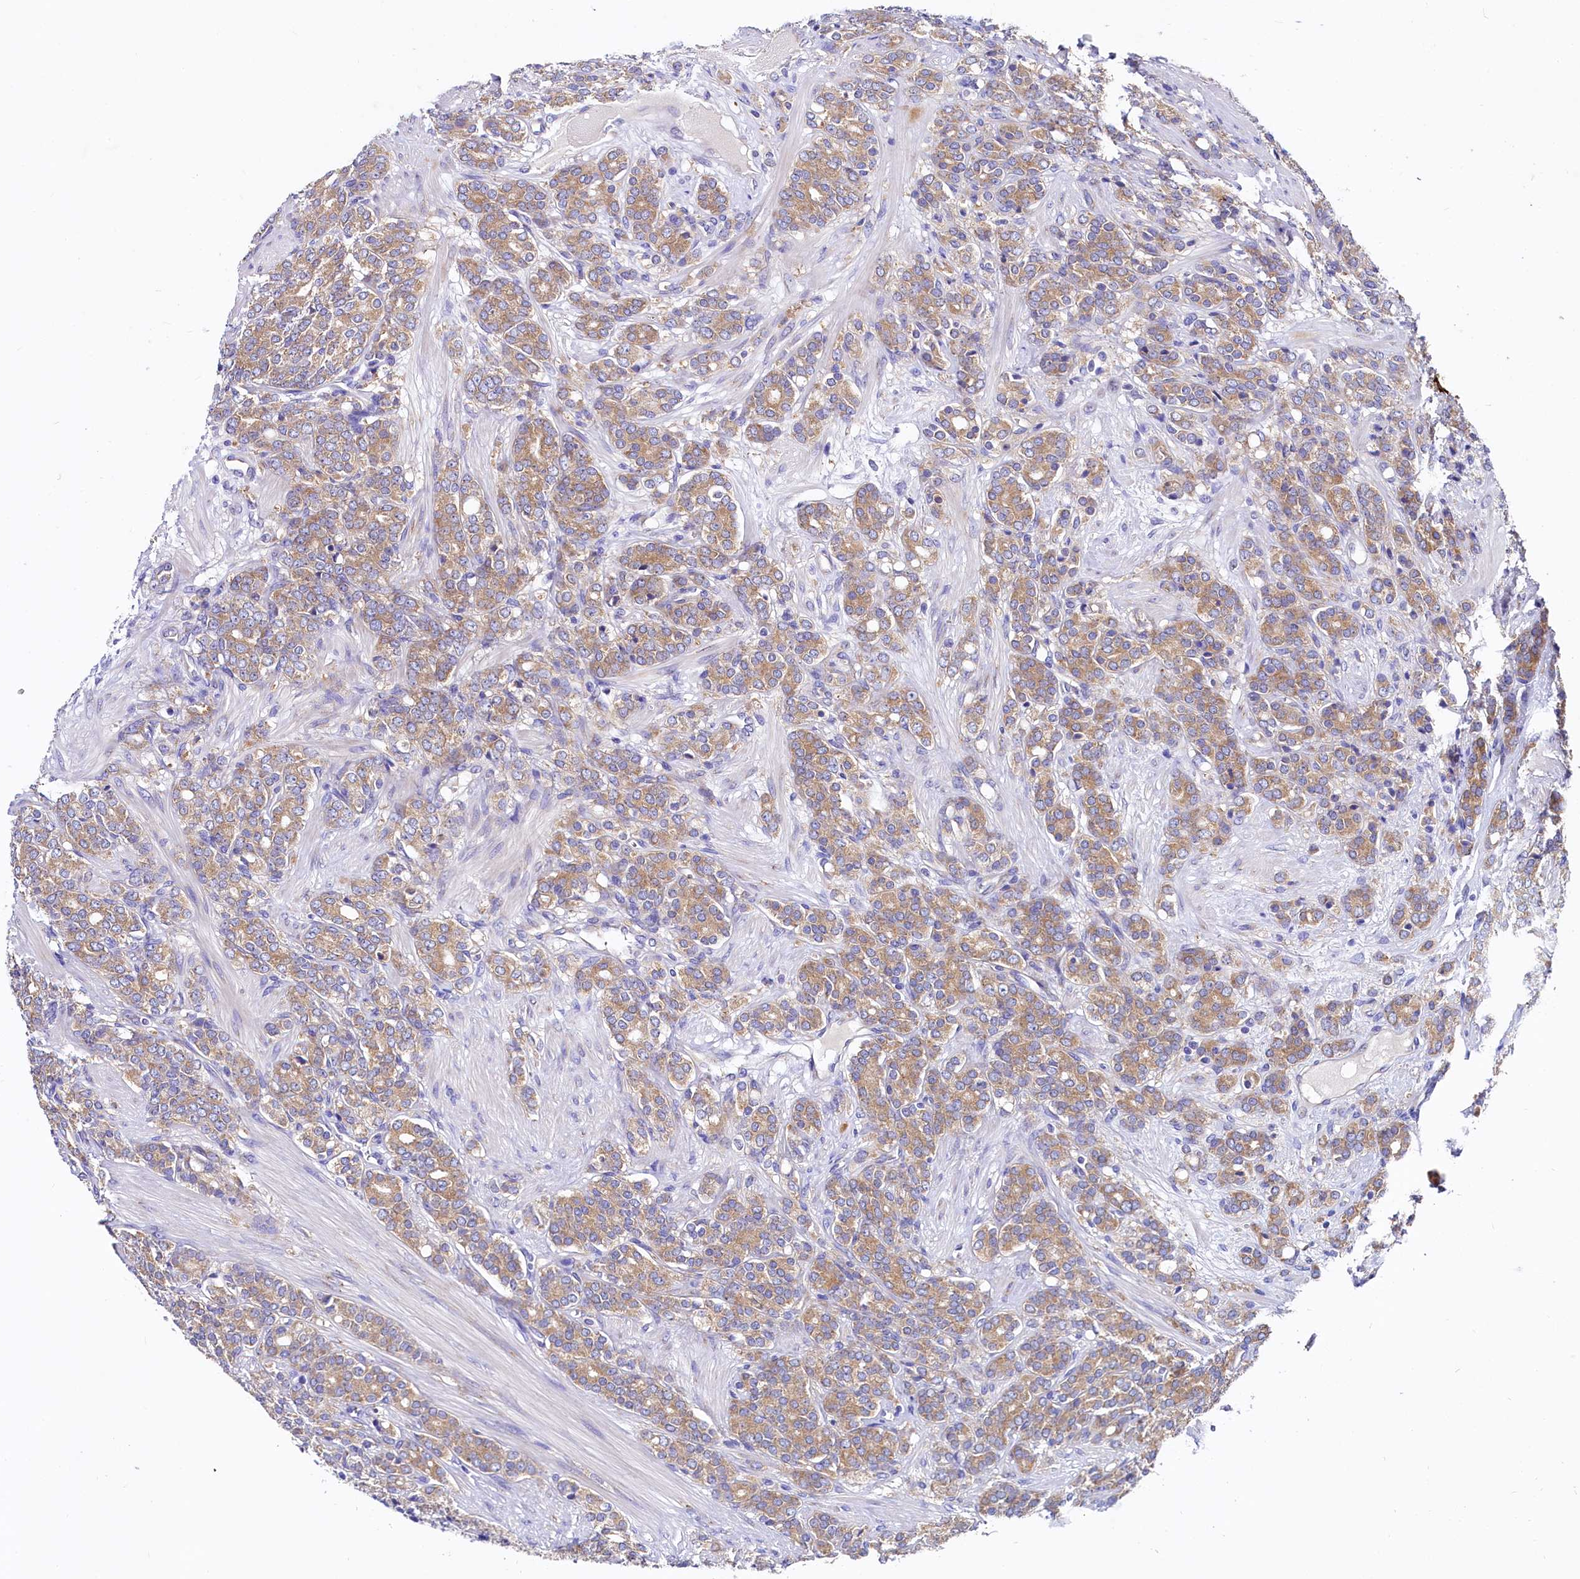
{"staining": {"intensity": "moderate", "quantity": ">75%", "location": "cytoplasmic/membranous"}, "tissue": "prostate cancer", "cell_type": "Tumor cells", "image_type": "cancer", "snomed": [{"axis": "morphology", "description": "Adenocarcinoma, High grade"}, {"axis": "topography", "description": "Prostate"}], "caption": "A brown stain labels moderate cytoplasmic/membranous positivity of a protein in prostate adenocarcinoma (high-grade) tumor cells.", "gene": "QARS1", "patient": {"sex": "male", "age": 62}}